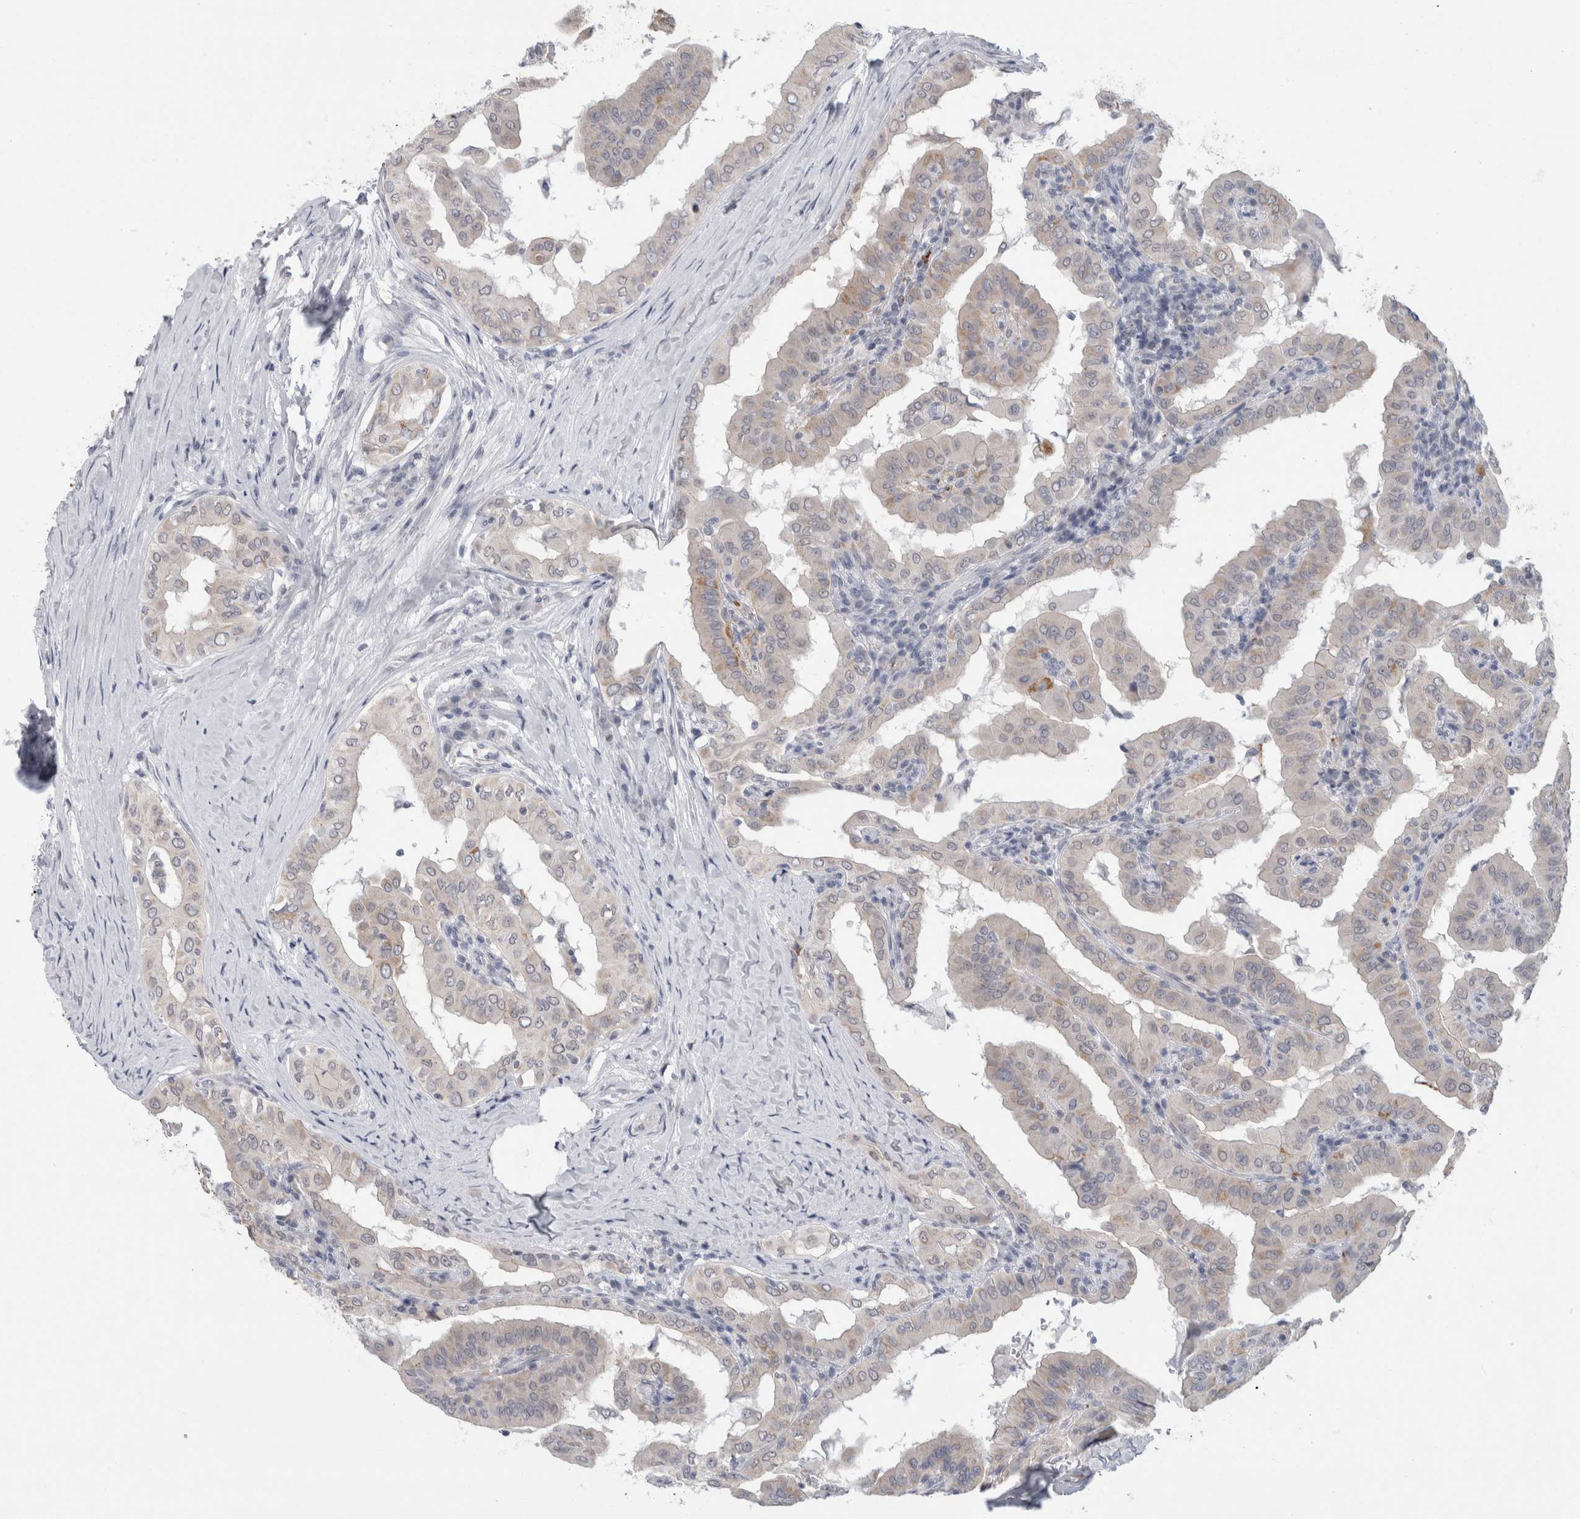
{"staining": {"intensity": "weak", "quantity": "<25%", "location": "cytoplasmic/membranous"}, "tissue": "thyroid cancer", "cell_type": "Tumor cells", "image_type": "cancer", "snomed": [{"axis": "morphology", "description": "Papillary adenocarcinoma, NOS"}, {"axis": "topography", "description": "Thyroid gland"}], "caption": "IHC of human thyroid papillary adenocarcinoma displays no positivity in tumor cells.", "gene": "NIPA1", "patient": {"sex": "male", "age": 33}}